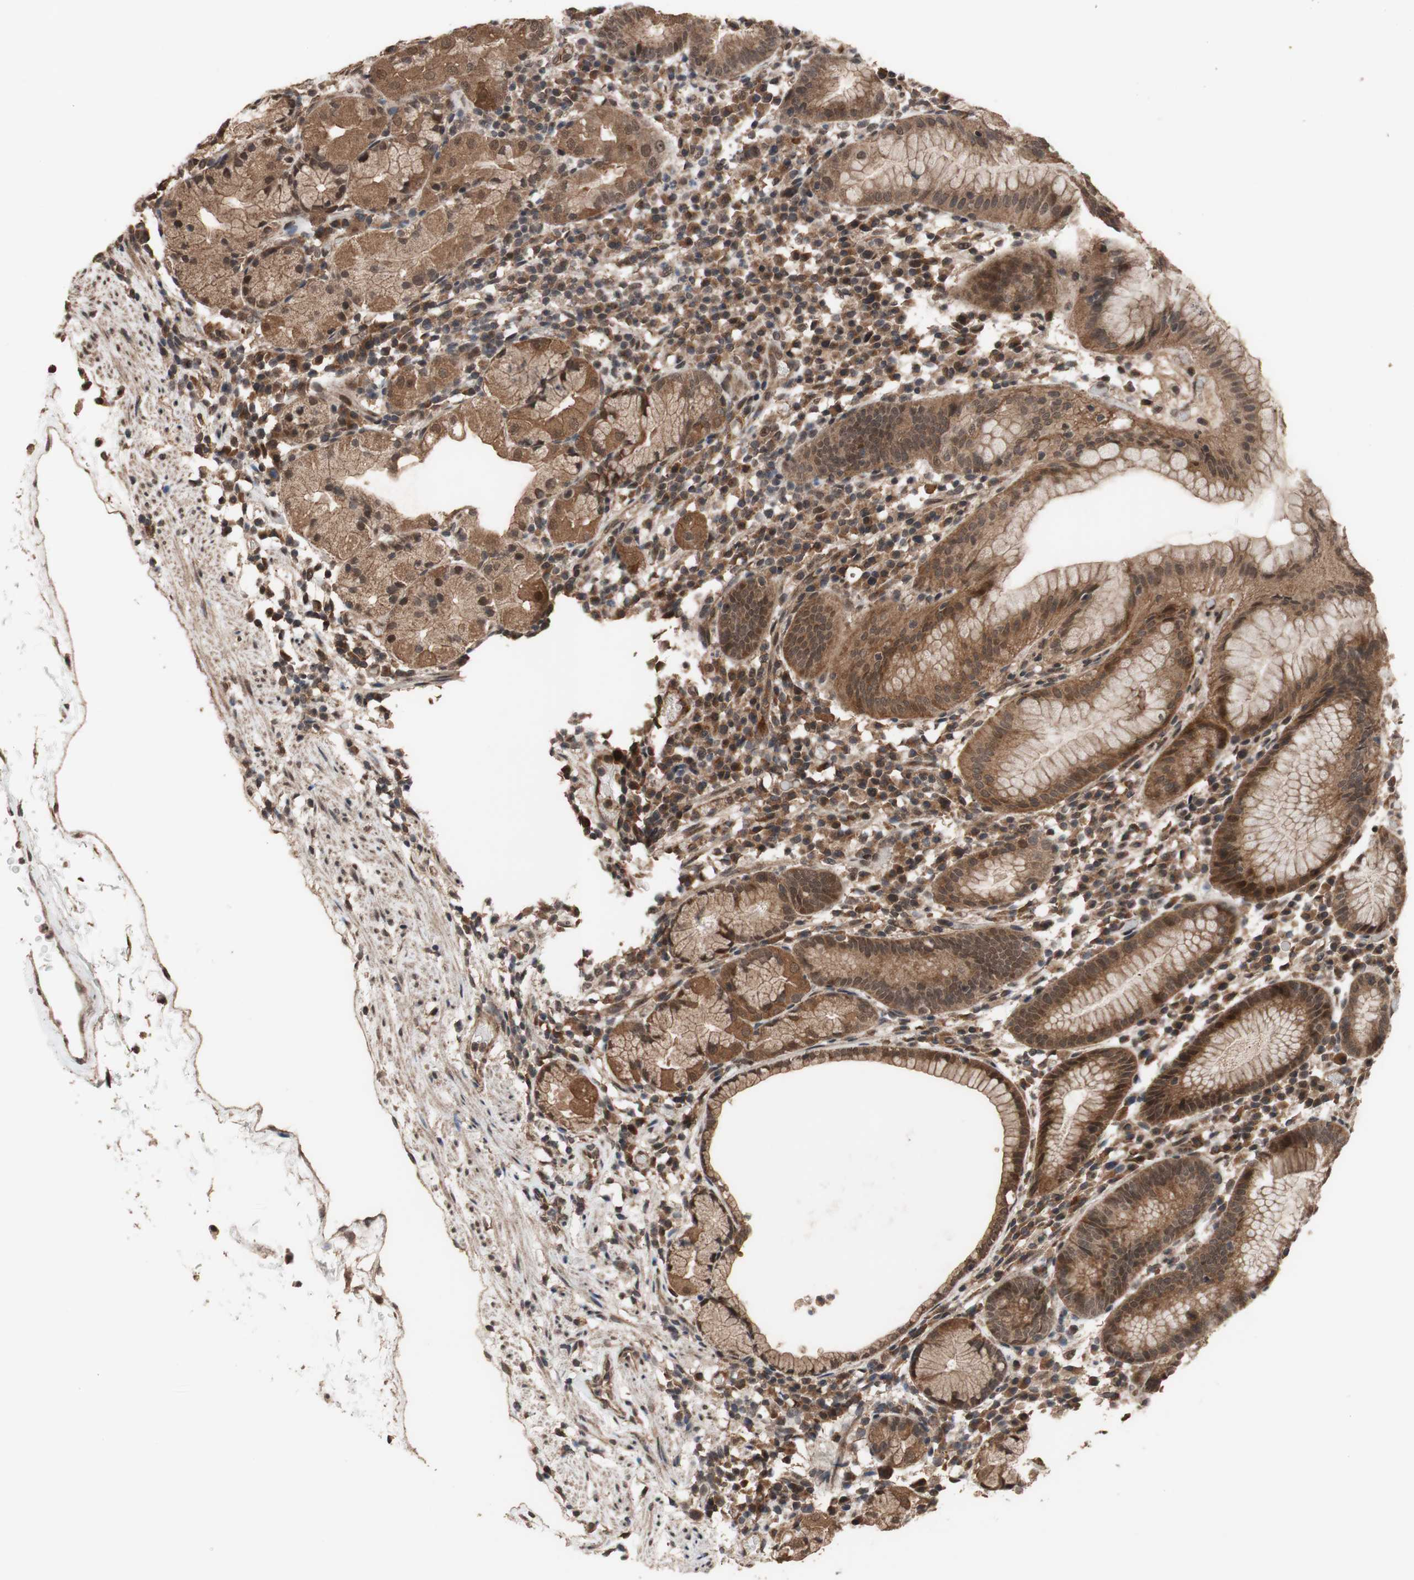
{"staining": {"intensity": "moderate", "quantity": ">75%", "location": "cytoplasmic/membranous,nuclear"}, "tissue": "stomach", "cell_type": "Glandular cells", "image_type": "normal", "snomed": [{"axis": "morphology", "description": "Normal tissue, NOS"}, {"axis": "topography", "description": "Stomach"}, {"axis": "topography", "description": "Stomach, lower"}], "caption": "Immunohistochemical staining of benign human stomach reveals moderate cytoplasmic/membranous,nuclear protein staining in about >75% of glandular cells.", "gene": "KANSL1", "patient": {"sex": "female", "age": 75}}